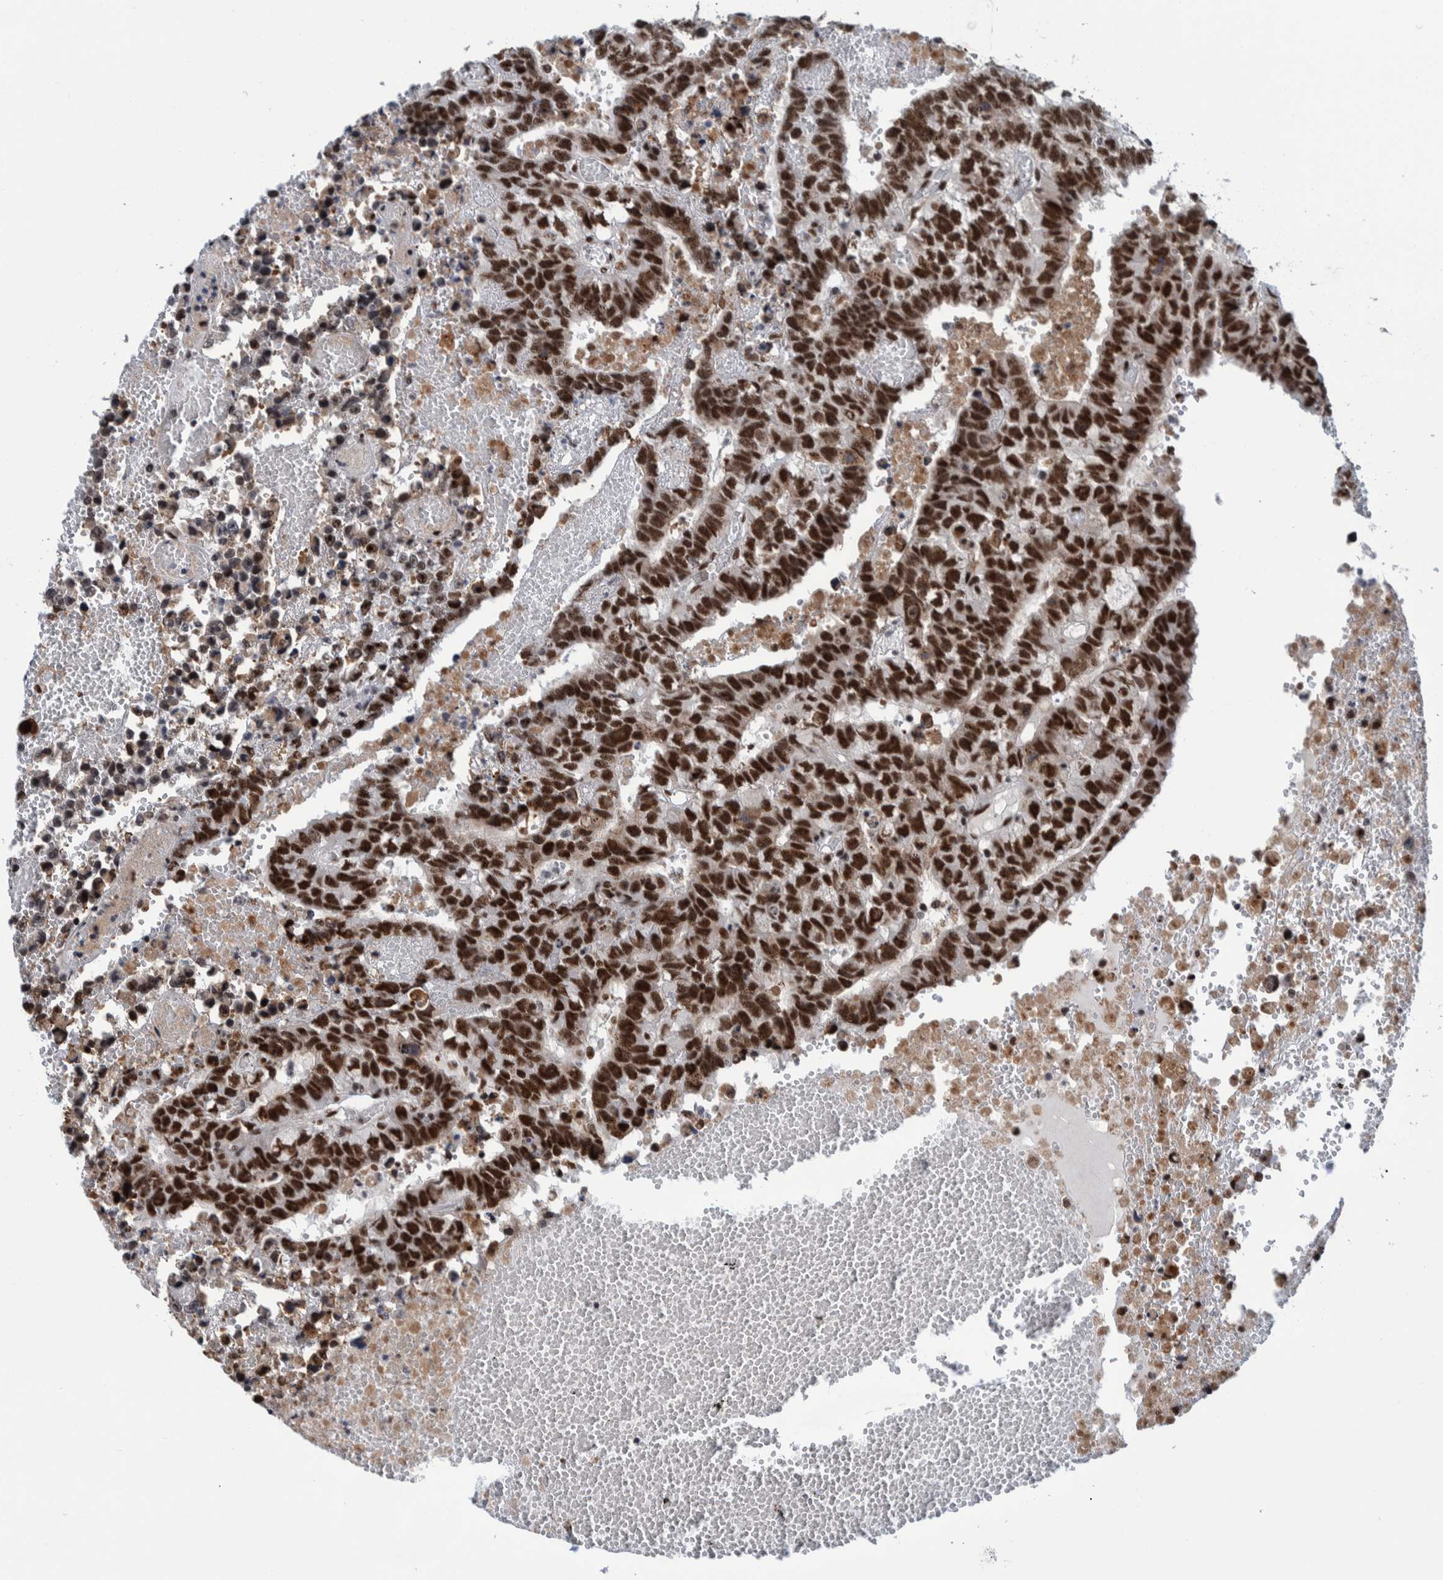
{"staining": {"intensity": "strong", "quantity": ">75%", "location": "nuclear"}, "tissue": "testis cancer", "cell_type": "Tumor cells", "image_type": "cancer", "snomed": [{"axis": "morphology", "description": "Carcinoma, Embryonal, NOS"}, {"axis": "topography", "description": "Testis"}], "caption": "Tumor cells reveal high levels of strong nuclear staining in about >75% of cells in testis embryonal carcinoma.", "gene": "EFTUD2", "patient": {"sex": "male", "age": 25}}